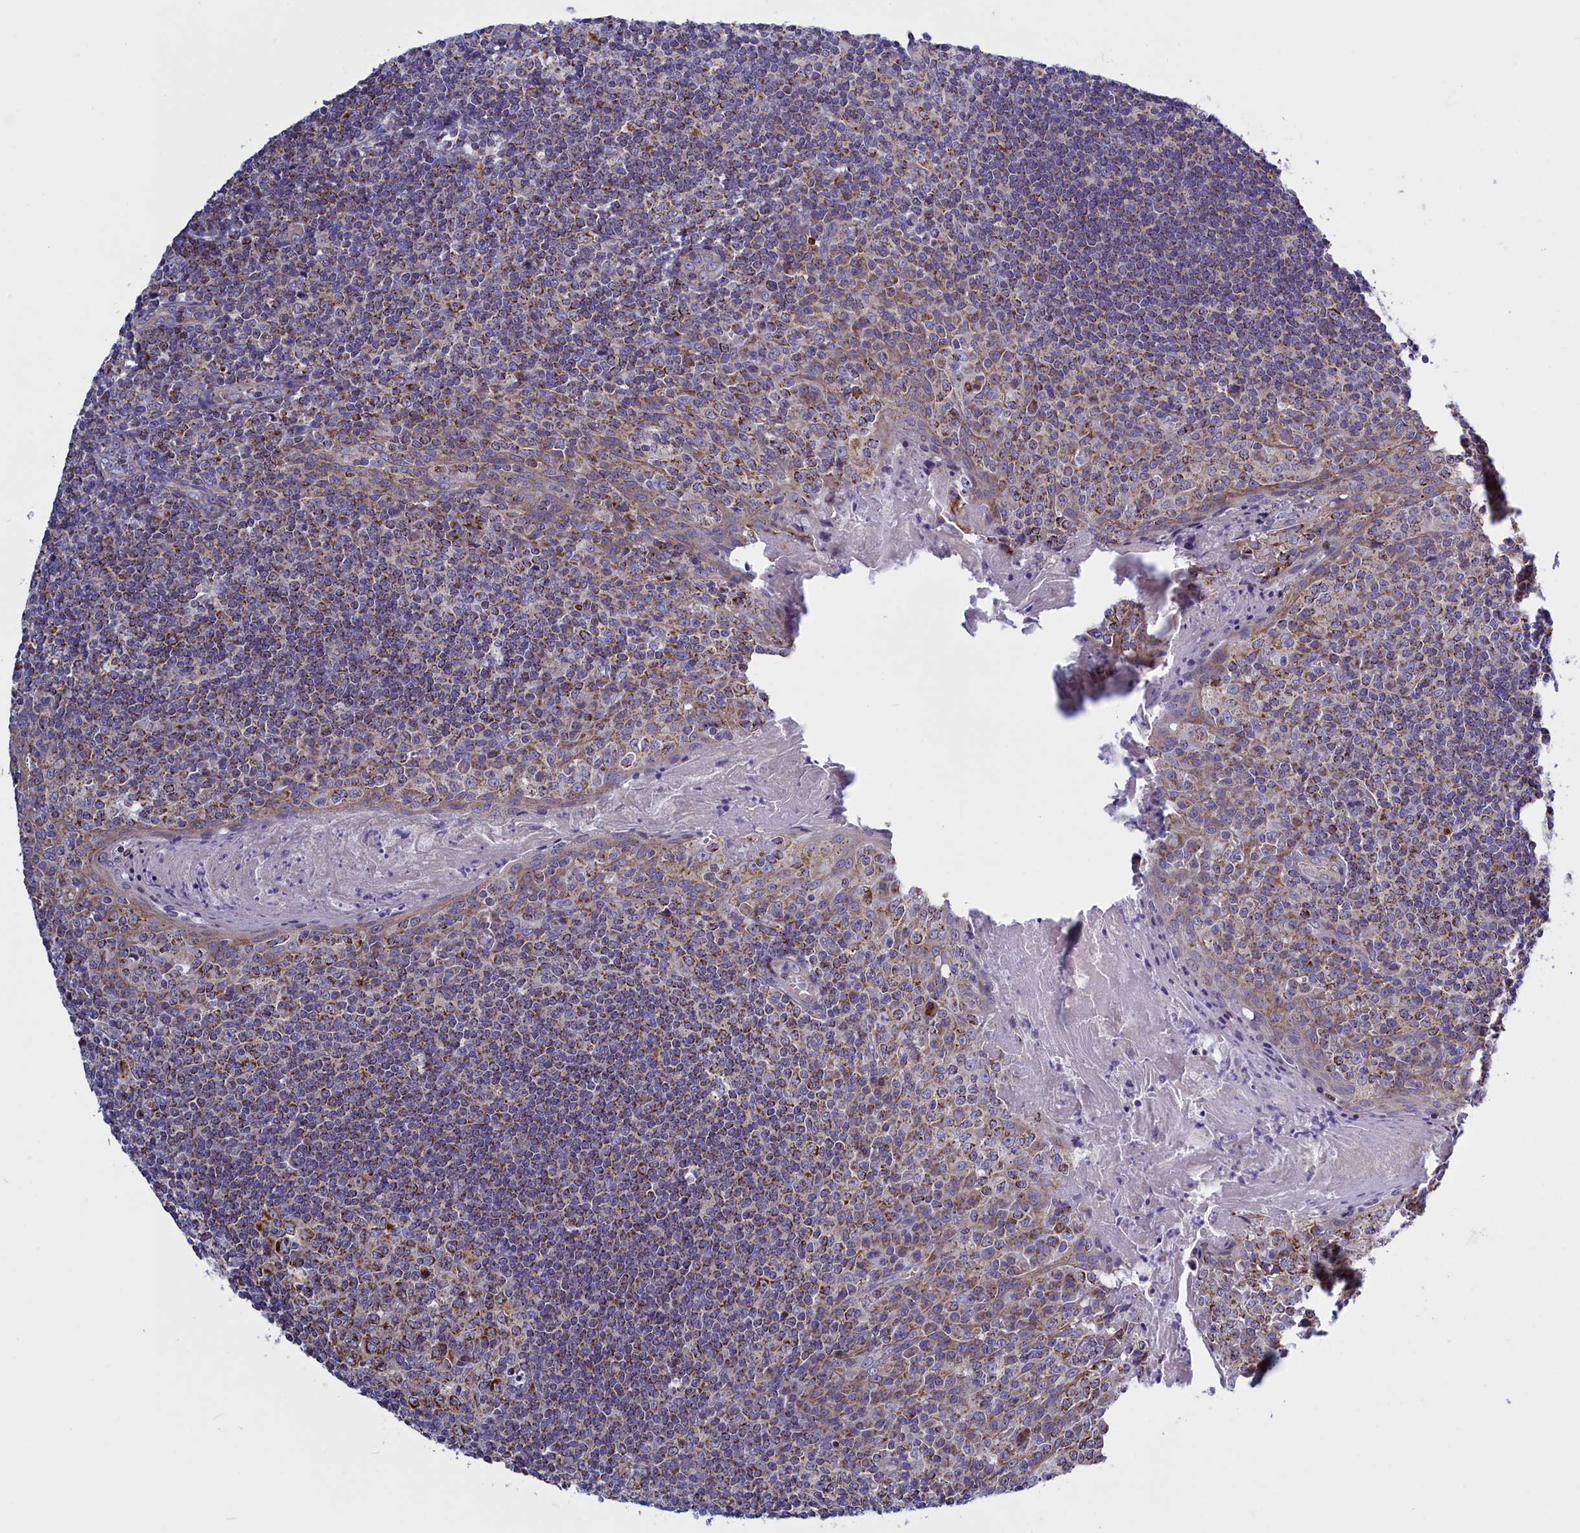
{"staining": {"intensity": "moderate", "quantity": "25%-75%", "location": "cytoplasmic/membranous"}, "tissue": "tonsil", "cell_type": "Germinal center cells", "image_type": "normal", "snomed": [{"axis": "morphology", "description": "Normal tissue, NOS"}, {"axis": "topography", "description": "Tonsil"}], "caption": "Immunohistochemical staining of normal tonsil displays medium levels of moderate cytoplasmic/membranous staining in approximately 25%-75% of germinal center cells. The protein is shown in brown color, while the nuclei are stained blue.", "gene": "IFT122", "patient": {"sex": "male", "age": 27}}